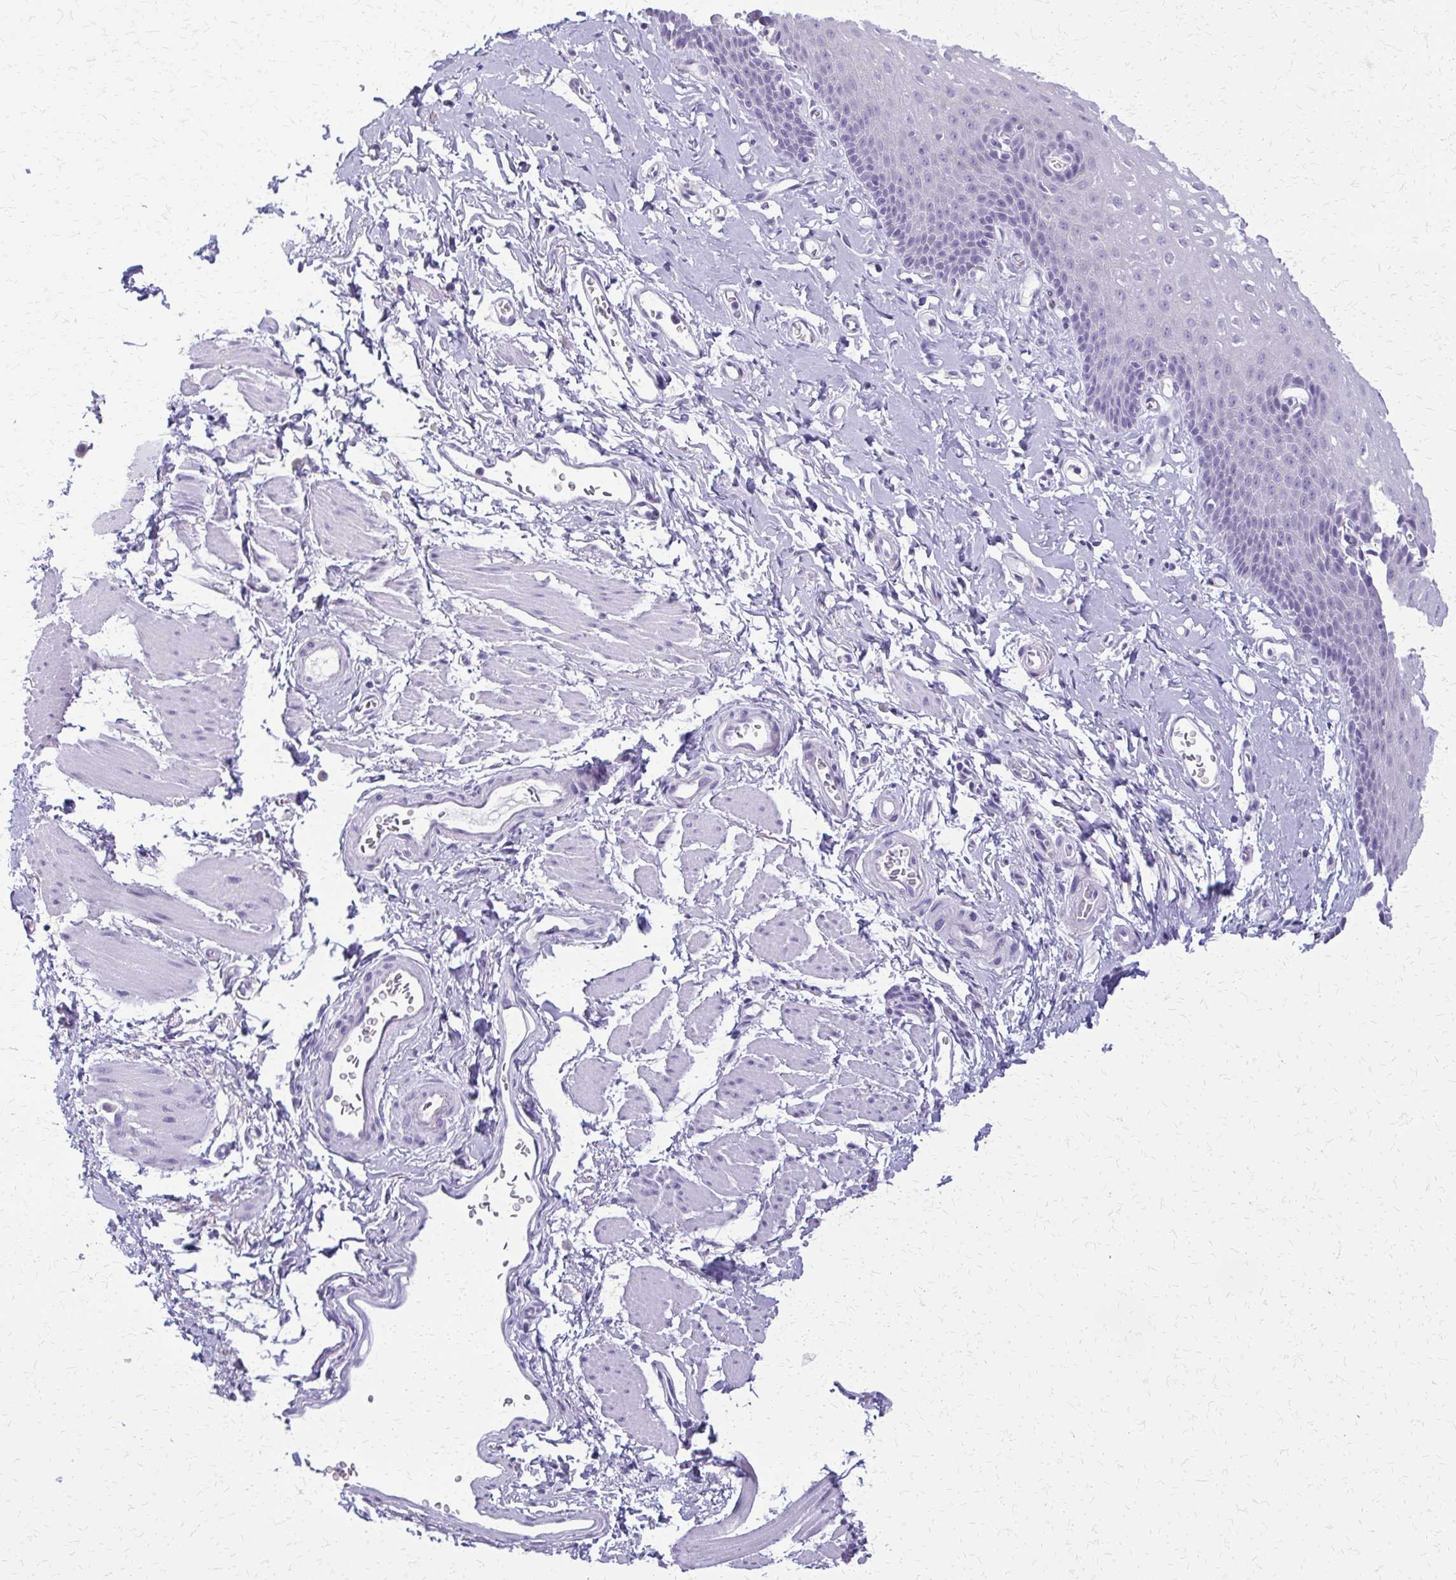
{"staining": {"intensity": "negative", "quantity": "none", "location": "none"}, "tissue": "esophagus", "cell_type": "Squamous epithelial cells", "image_type": "normal", "snomed": [{"axis": "morphology", "description": "Normal tissue, NOS"}, {"axis": "topography", "description": "Esophagus"}], "caption": "Image shows no significant protein expression in squamous epithelial cells of unremarkable esophagus. Brightfield microscopy of immunohistochemistry stained with DAB (brown) and hematoxylin (blue), captured at high magnification.", "gene": "FAM162B", "patient": {"sex": "male", "age": 70}}